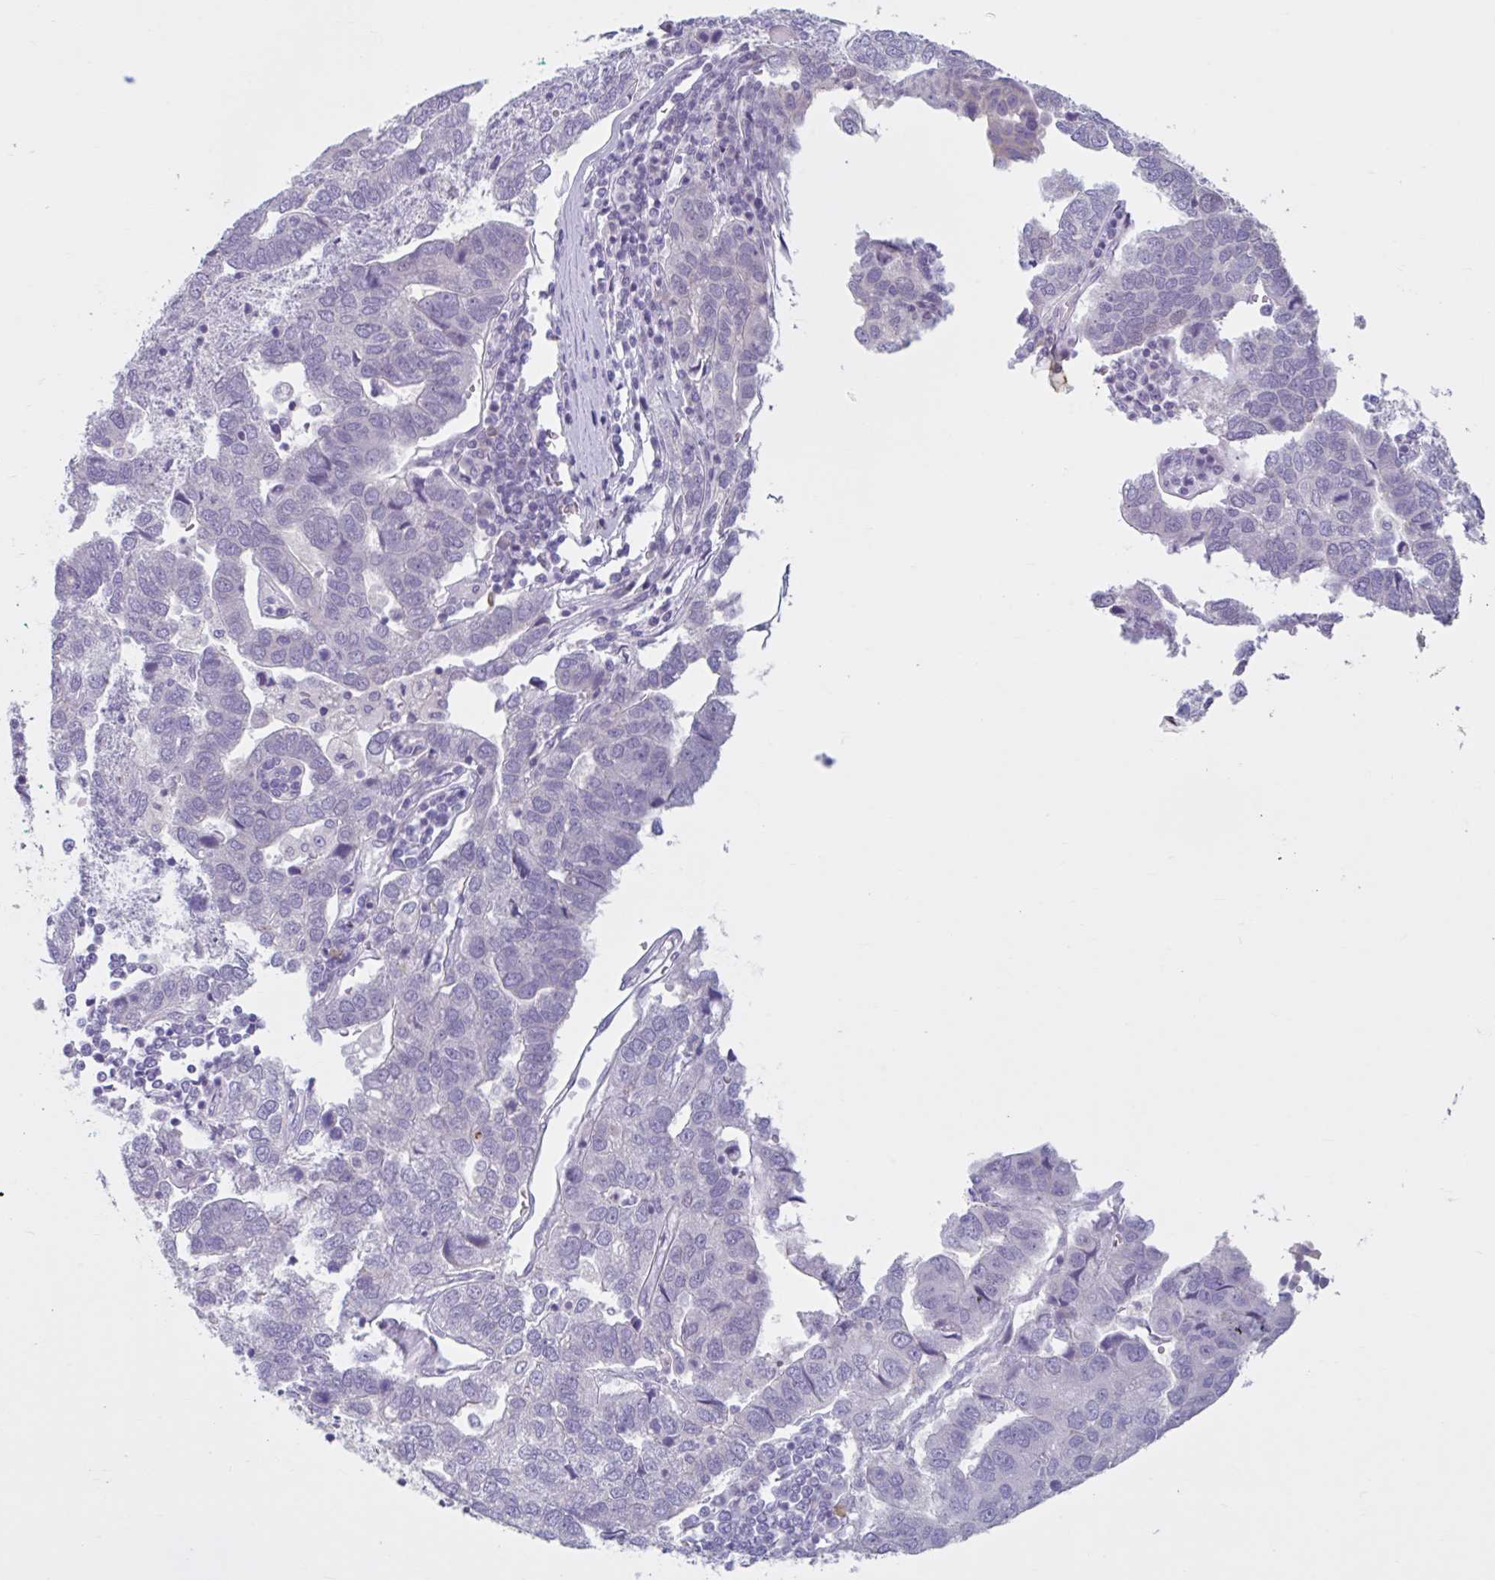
{"staining": {"intensity": "negative", "quantity": "none", "location": "none"}, "tissue": "pancreatic cancer", "cell_type": "Tumor cells", "image_type": "cancer", "snomed": [{"axis": "morphology", "description": "Adenocarcinoma, NOS"}, {"axis": "topography", "description": "Pancreas"}], "caption": "IHC of human adenocarcinoma (pancreatic) demonstrates no expression in tumor cells. (DAB immunohistochemistry visualized using brightfield microscopy, high magnification).", "gene": "FAM153A", "patient": {"sex": "female", "age": 61}}